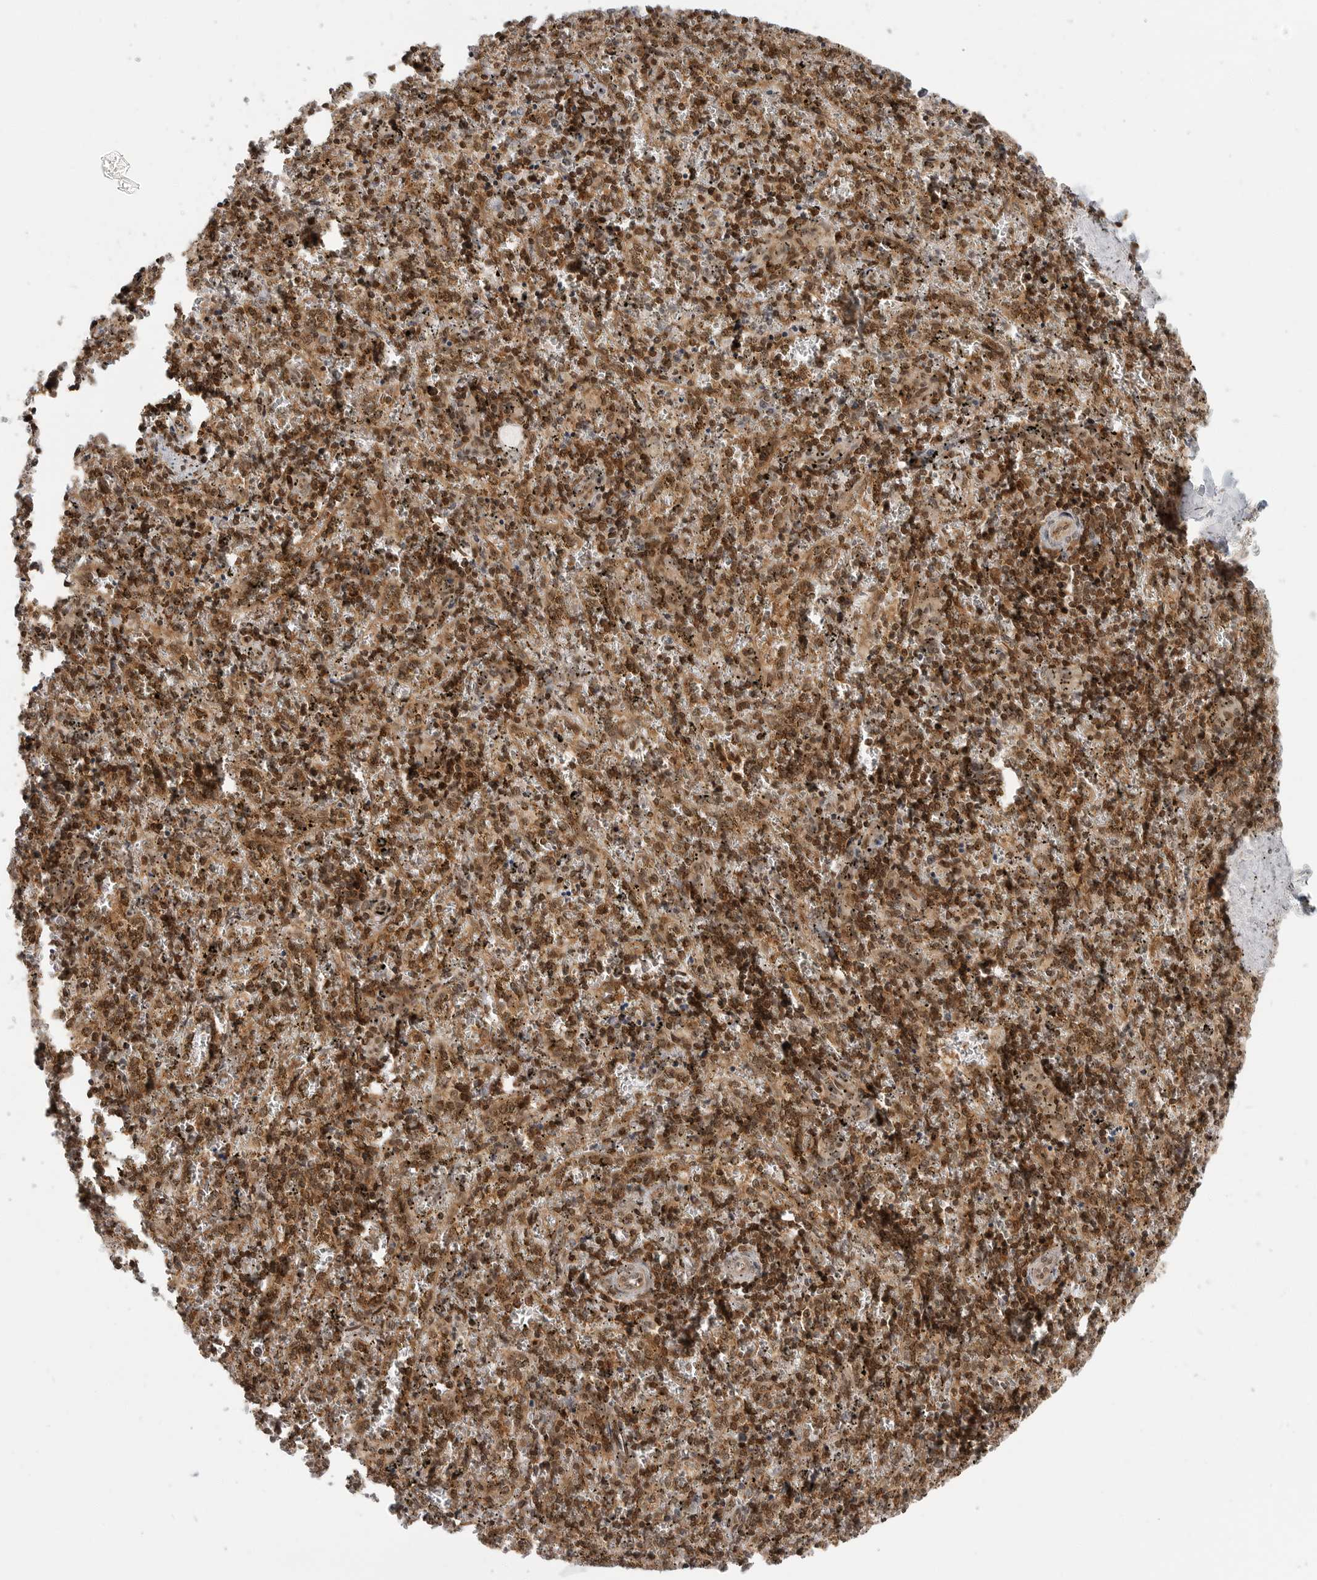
{"staining": {"intensity": "moderate", "quantity": ">75%", "location": "cytoplasmic/membranous,nuclear"}, "tissue": "spleen", "cell_type": "Cells in red pulp", "image_type": "normal", "snomed": [{"axis": "morphology", "description": "Normal tissue, NOS"}, {"axis": "topography", "description": "Spleen"}], "caption": "This histopathology image displays immunohistochemistry (IHC) staining of unremarkable spleen, with medium moderate cytoplasmic/membranous,nuclear staining in about >75% of cells in red pulp.", "gene": "SZRD1", "patient": {"sex": "male", "age": 11}}